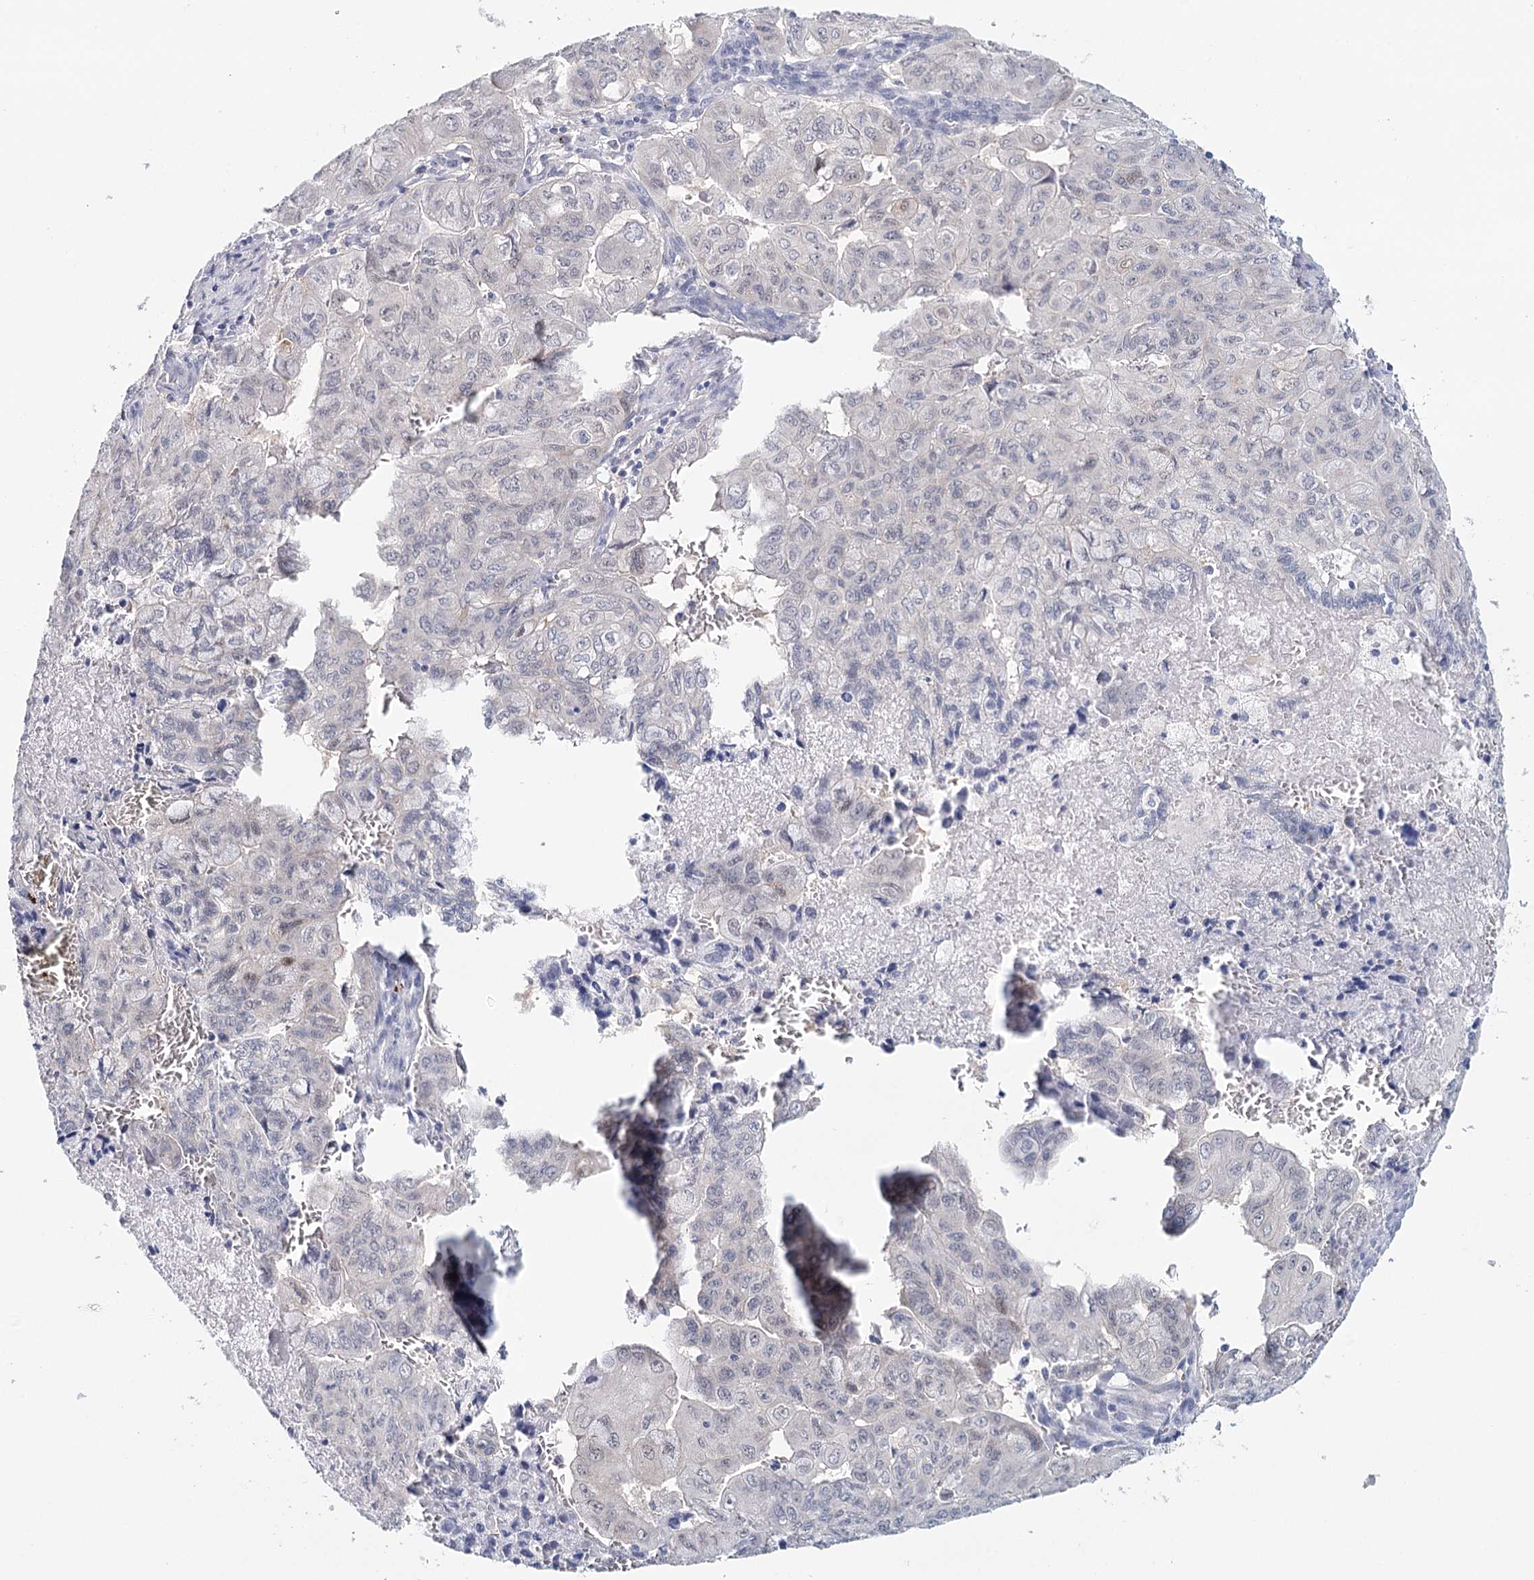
{"staining": {"intensity": "negative", "quantity": "none", "location": "none"}, "tissue": "pancreatic cancer", "cell_type": "Tumor cells", "image_type": "cancer", "snomed": [{"axis": "morphology", "description": "Adenocarcinoma, NOS"}, {"axis": "topography", "description": "Pancreas"}], "caption": "This is a image of IHC staining of adenocarcinoma (pancreatic), which shows no staining in tumor cells.", "gene": "HSPA4L", "patient": {"sex": "male", "age": 51}}